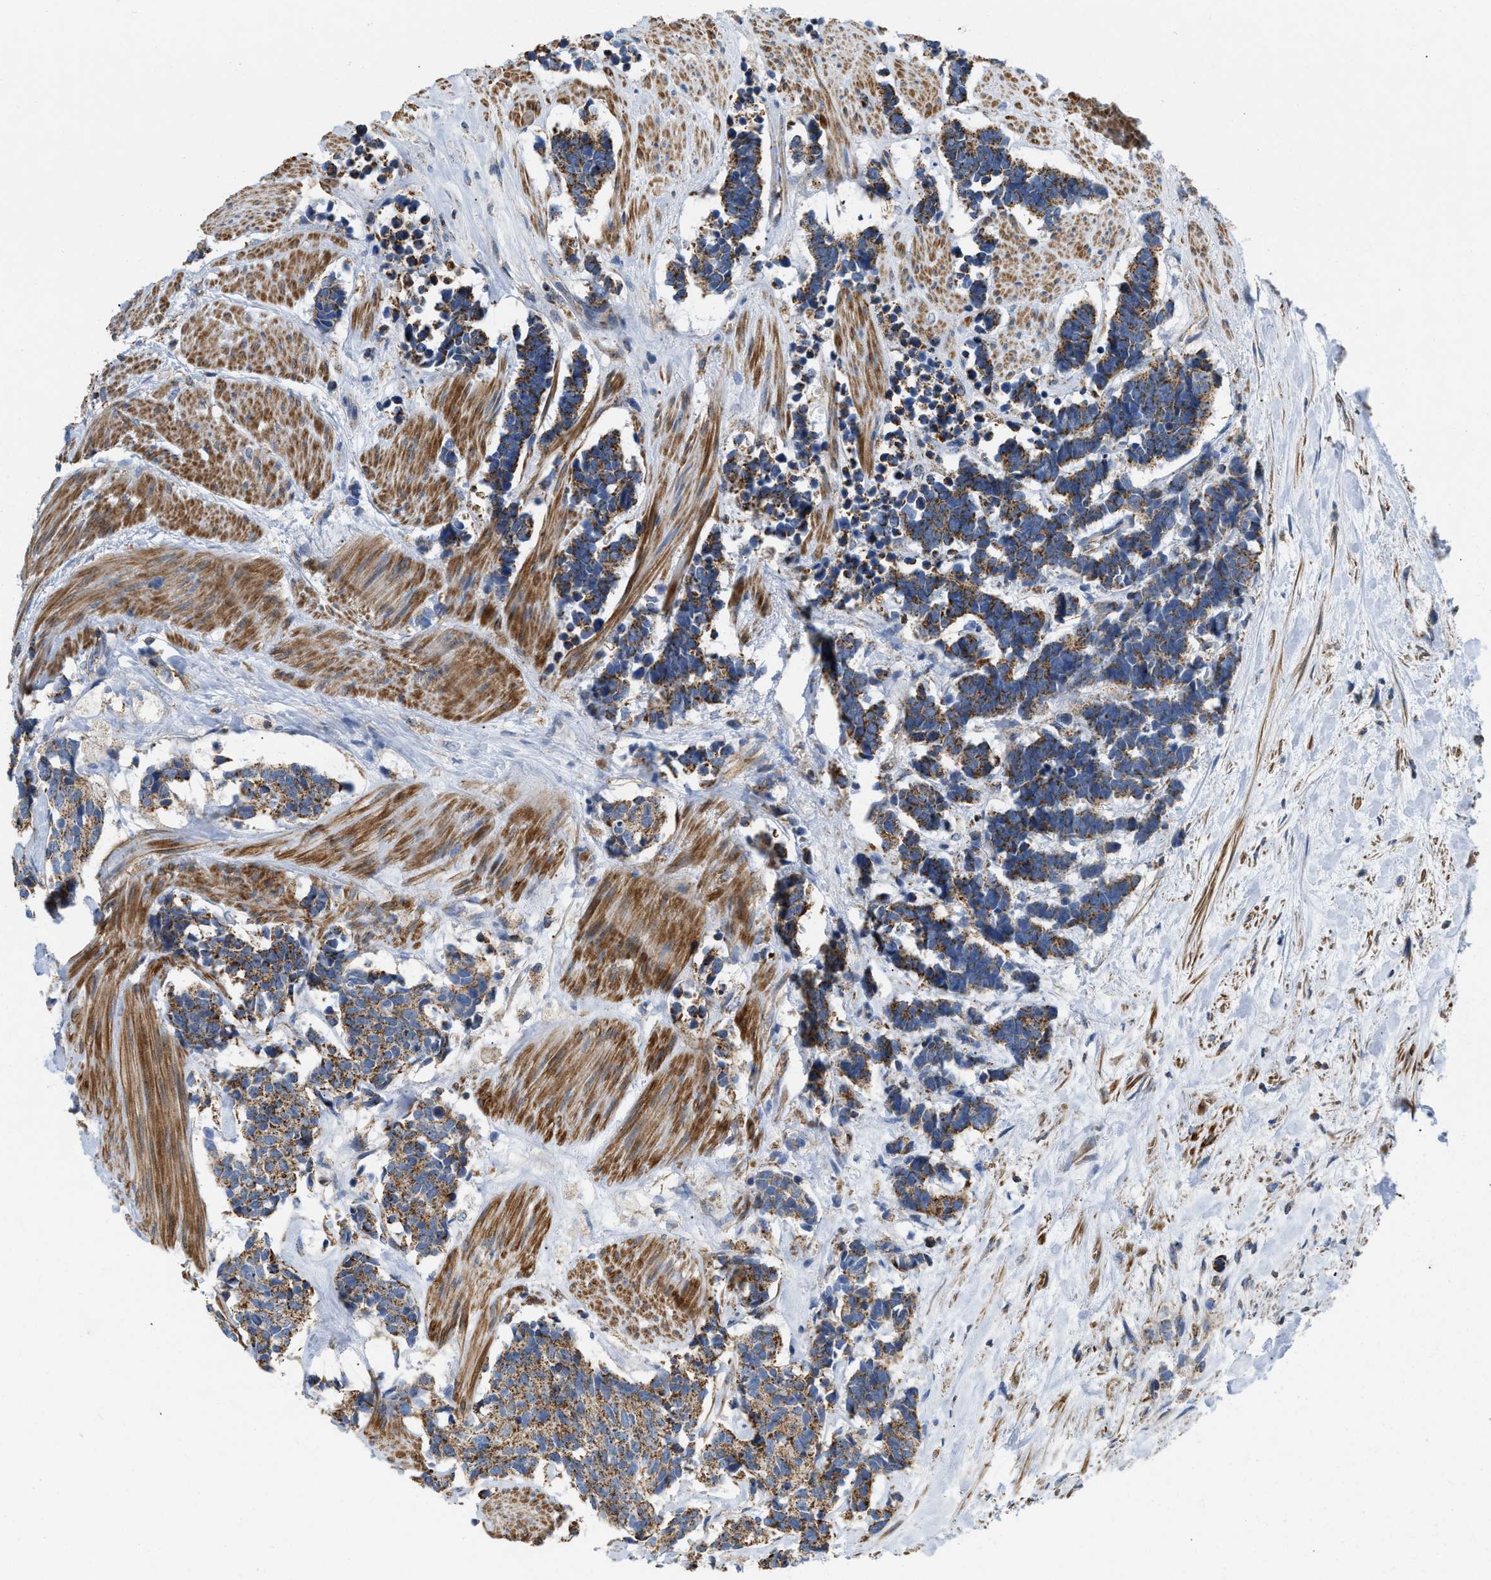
{"staining": {"intensity": "strong", "quantity": ">75%", "location": "cytoplasmic/membranous"}, "tissue": "carcinoid", "cell_type": "Tumor cells", "image_type": "cancer", "snomed": [{"axis": "morphology", "description": "Carcinoma, NOS"}, {"axis": "morphology", "description": "Carcinoid, malignant, NOS"}, {"axis": "topography", "description": "Urinary bladder"}], "caption": "High-magnification brightfield microscopy of carcinoma stained with DAB (3,3'-diaminobenzidine) (brown) and counterstained with hematoxylin (blue). tumor cells exhibit strong cytoplasmic/membranous staining is appreciated in about>75% of cells.", "gene": "GRB10", "patient": {"sex": "male", "age": 57}}